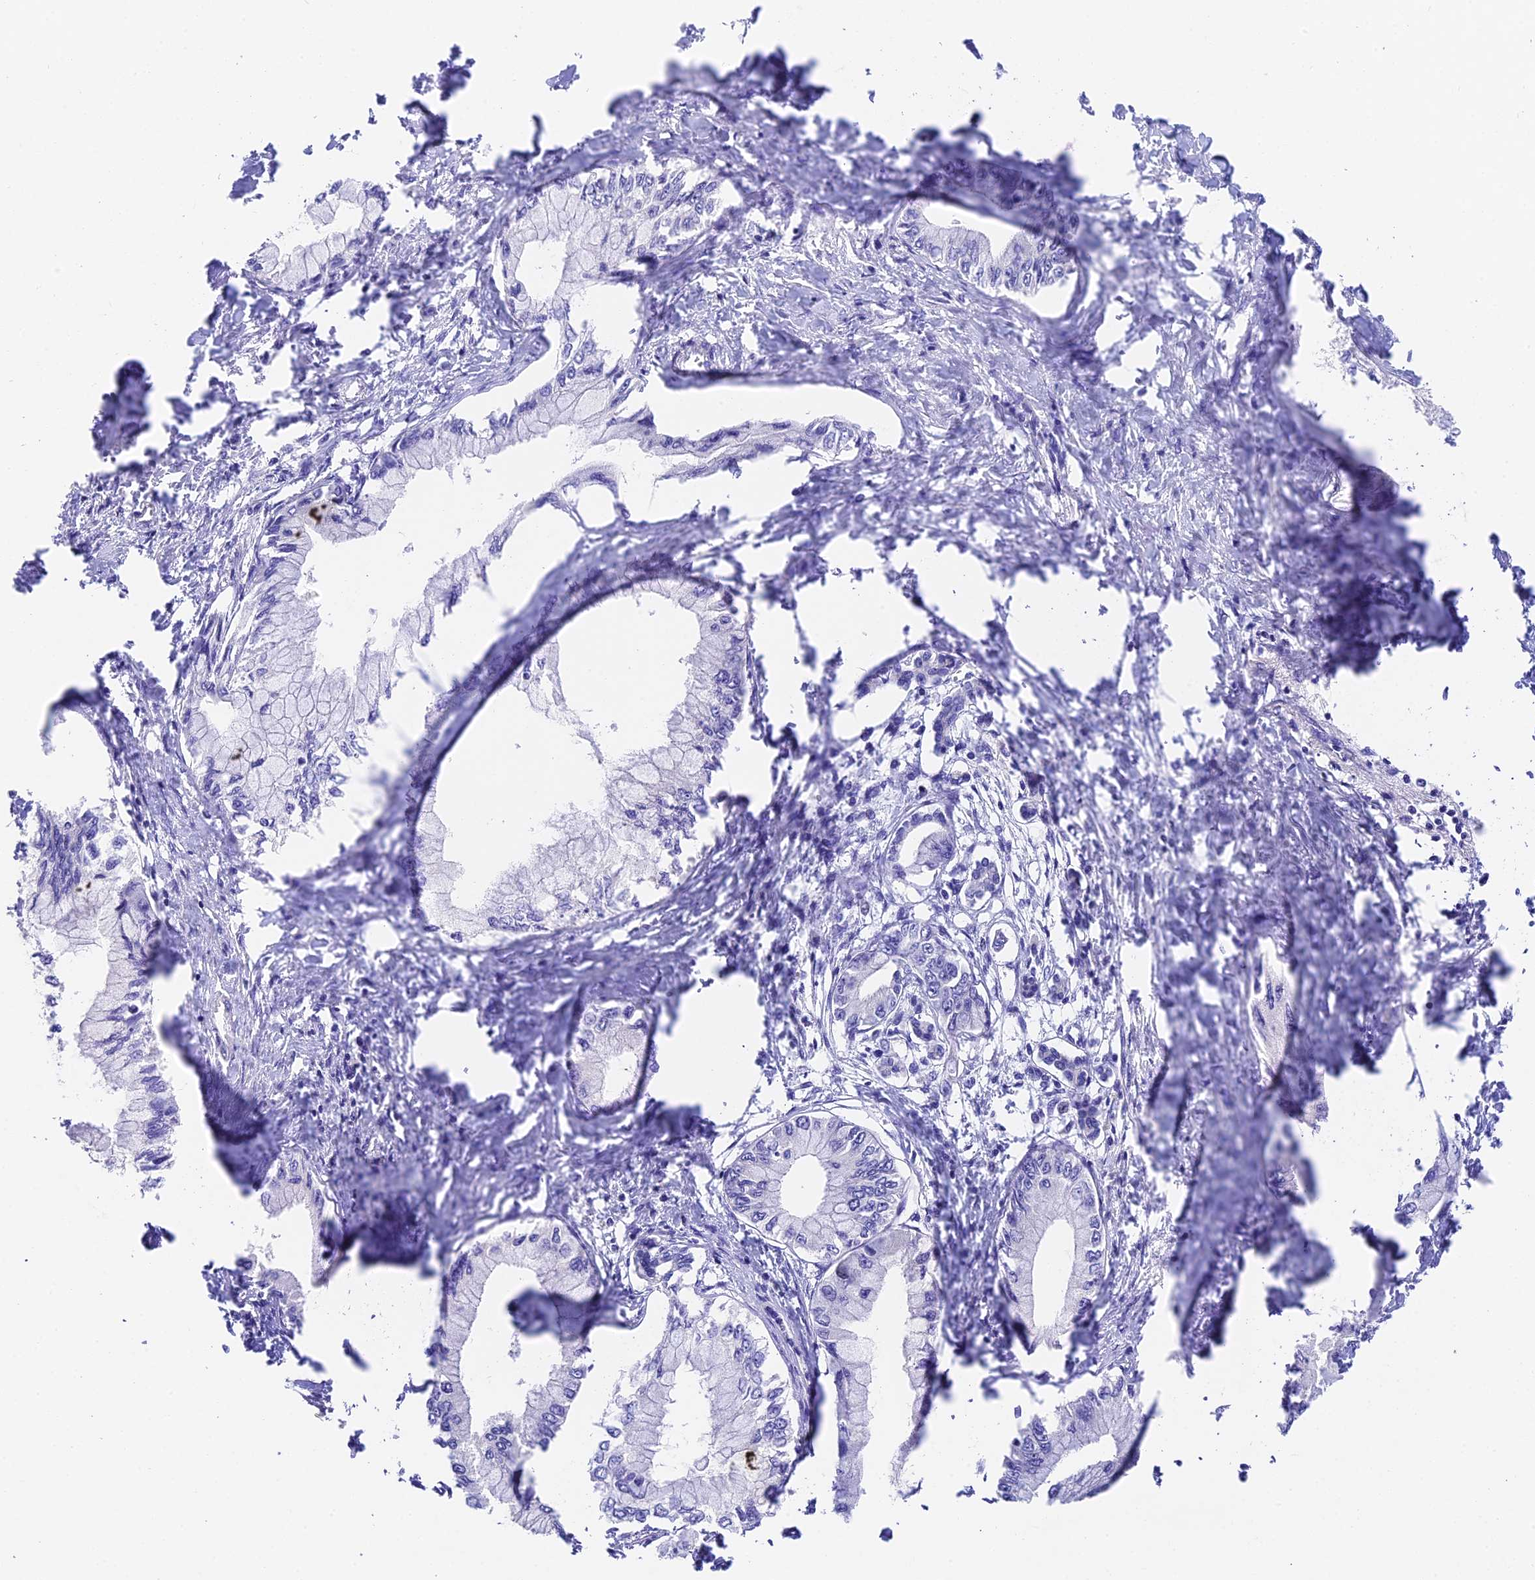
{"staining": {"intensity": "negative", "quantity": "none", "location": "none"}, "tissue": "pancreatic cancer", "cell_type": "Tumor cells", "image_type": "cancer", "snomed": [{"axis": "morphology", "description": "Adenocarcinoma, NOS"}, {"axis": "topography", "description": "Pancreas"}], "caption": "This is a photomicrograph of immunohistochemistry (IHC) staining of pancreatic cancer, which shows no staining in tumor cells. Brightfield microscopy of IHC stained with DAB (3,3'-diaminobenzidine) (brown) and hematoxylin (blue), captured at high magnification.", "gene": "DUSP29", "patient": {"sex": "male", "age": 48}}